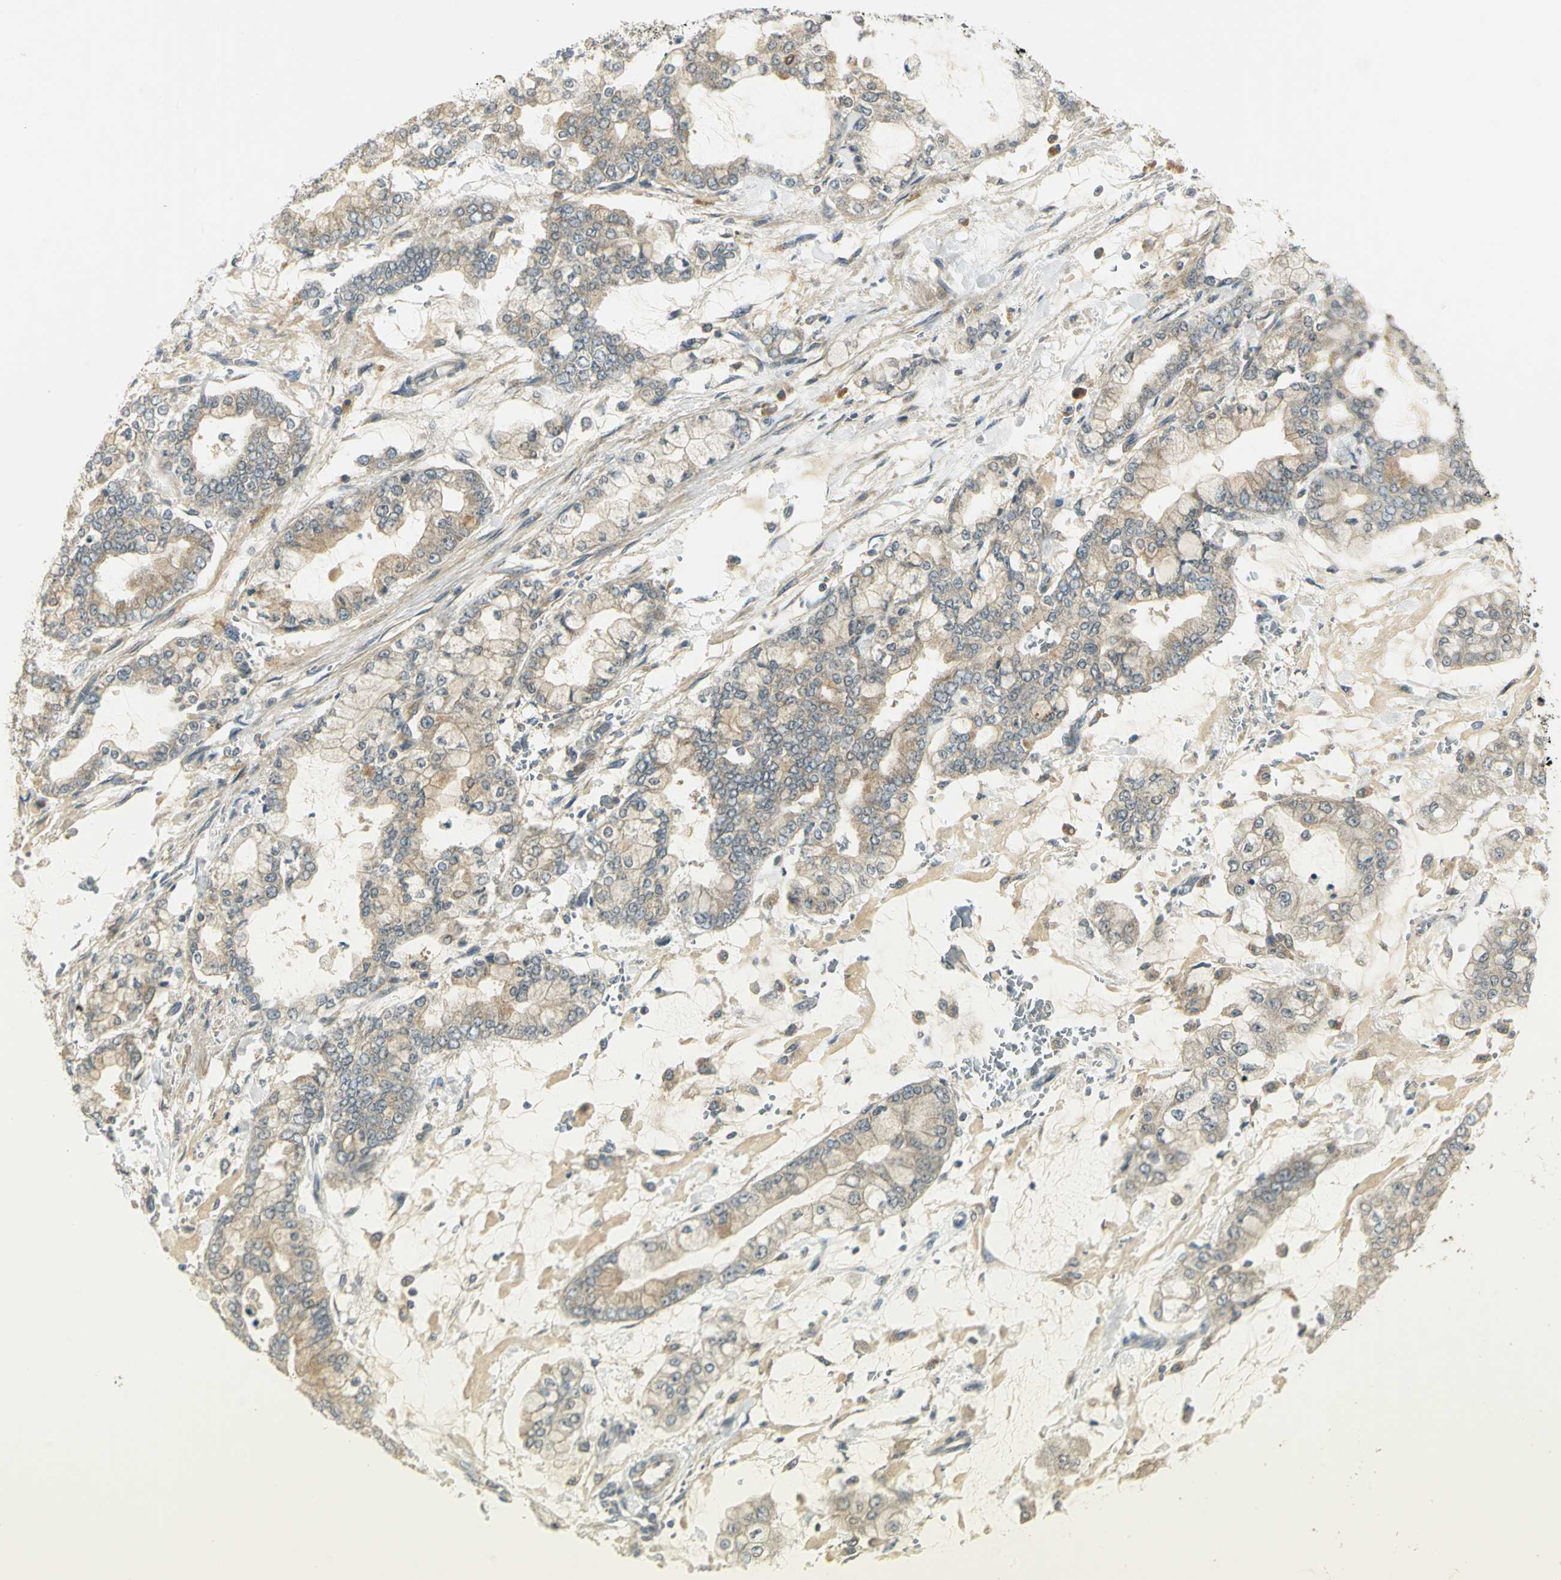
{"staining": {"intensity": "weak", "quantity": ">75%", "location": "cytoplasmic/membranous"}, "tissue": "stomach cancer", "cell_type": "Tumor cells", "image_type": "cancer", "snomed": [{"axis": "morphology", "description": "Normal tissue, NOS"}, {"axis": "morphology", "description": "Adenocarcinoma, NOS"}, {"axis": "topography", "description": "Stomach, upper"}, {"axis": "topography", "description": "Stomach"}], "caption": "High-power microscopy captured an IHC micrograph of adenocarcinoma (stomach), revealing weak cytoplasmic/membranous positivity in about >75% of tumor cells. Nuclei are stained in blue.", "gene": "MAPK8IP3", "patient": {"sex": "male", "age": 76}}